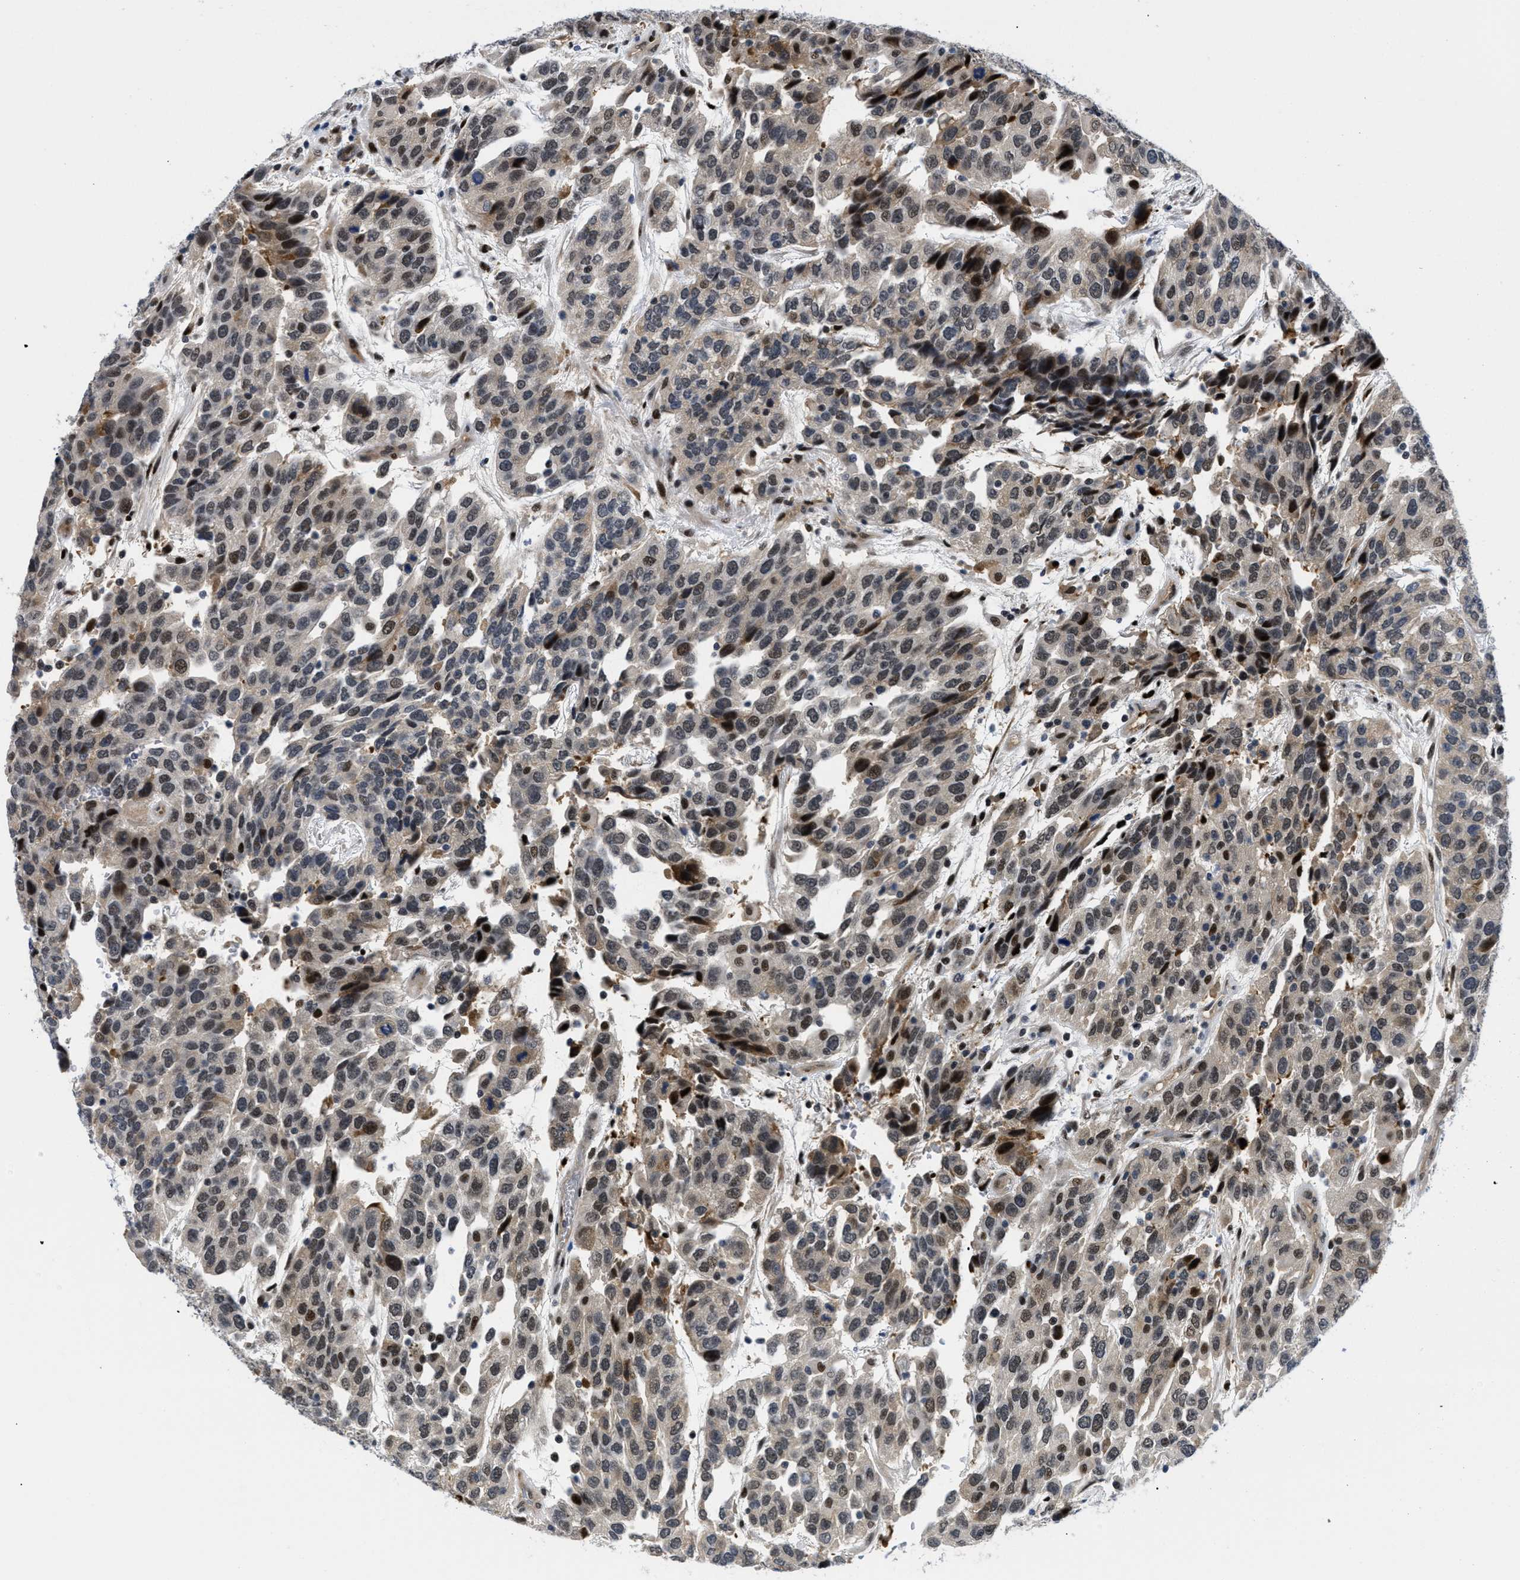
{"staining": {"intensity": "moderate", "quantity": "25%-75%", "location": "nuclear"}, "tissue": "urothelial cancer", "cell_type": "Tumor cells", "image_type": "cancer", "snomed": [{"axis": "morphology", "description": "Urothelial carcinoma, High grade"}, {"axis": "topography", "description": "Urinary bladder"}], "caption": "An immunohistochemistry (IHC) image of tumor tissue is shown. Protein staining in brown shows moderate nuclear positivity in urothelial cancer within tumor cells.", "gene": "SLC29A2", "patient": {"sex": "female", "age": 80}}